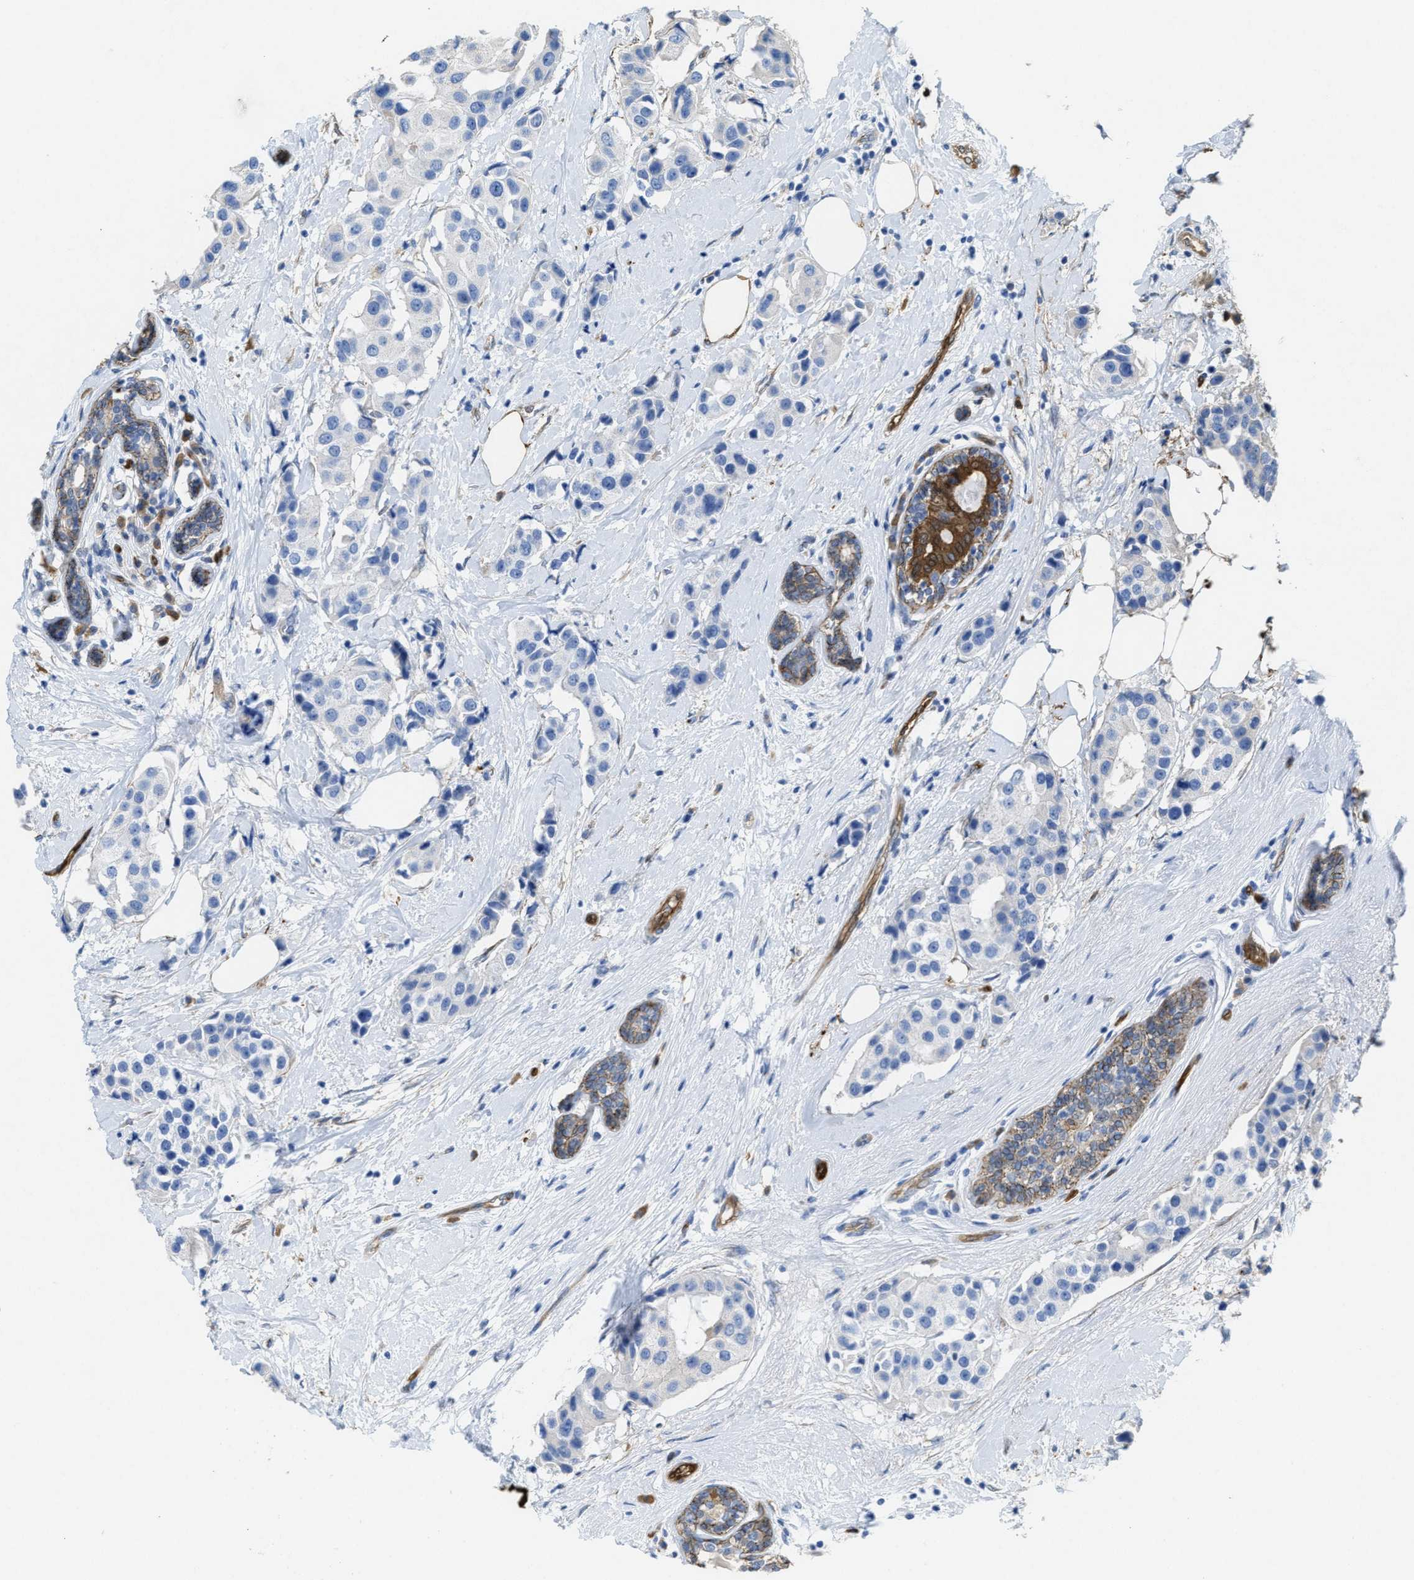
{"staining": {"intensity": "negative", "quantity": "none", "location": "none"}, "tissue": "breast cancer", "cell_type": "Tumor cells", "image_type": "cancer", "snomed": [{"axis": "morphology", "description": "Normal tissue, NOS"}, {"axis": "morphology", "description": "Duct carcinoma"}, {"axis": "topography", "description": "Breast"}], "caption": "Human breast intraductal carcinoma stained for a protein using IHC shows no expression in tumor cells.", "gene": "ASS1", "patient": {"sex": "female", "age": 39}}